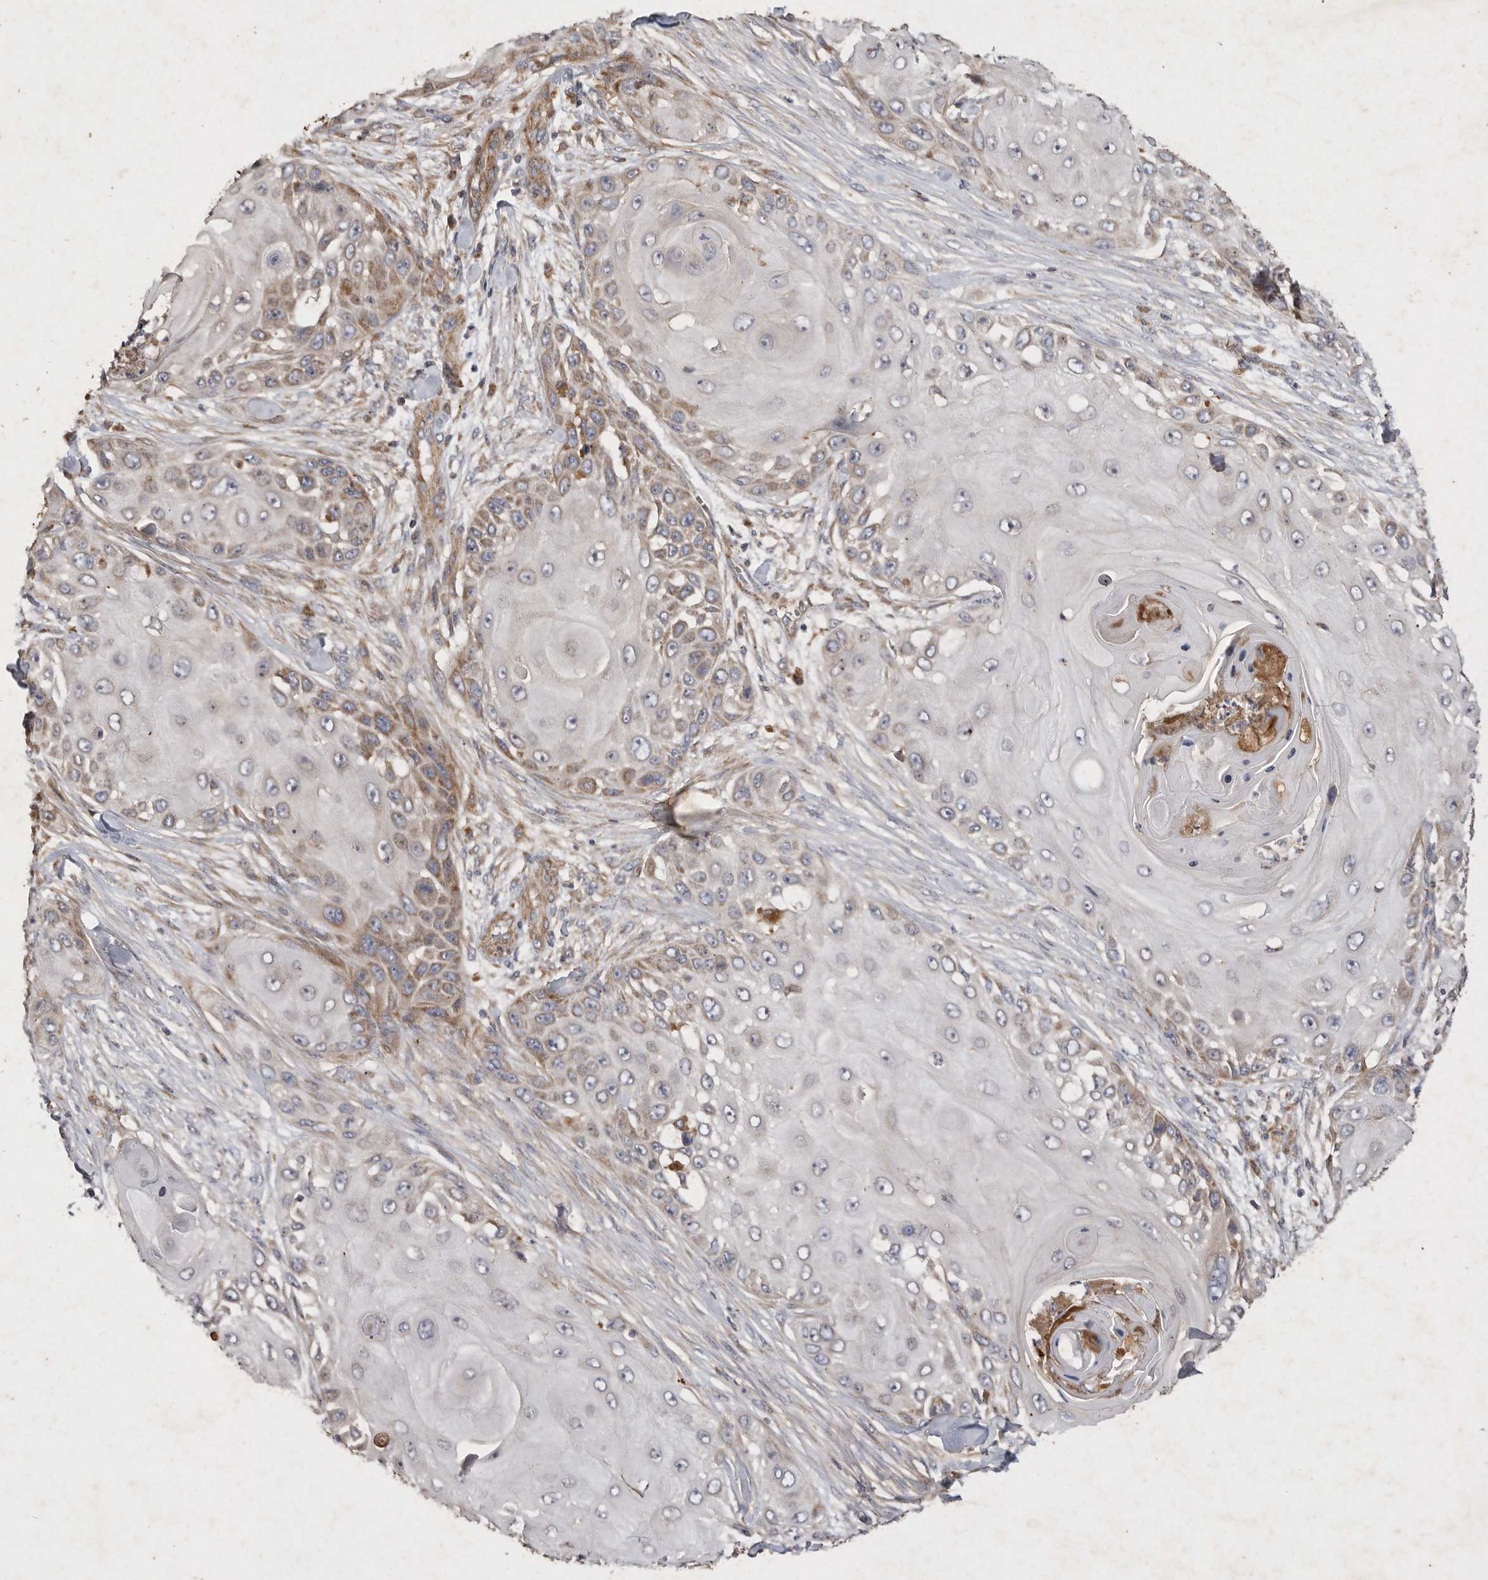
{"staining": {"intensity": "moderate", "quantity": "<25%", "location": "cytoplasmic/membranous"}, "tissue": "skin cancer", "cell_type": "Tumor cells", "image_type": "cancer", "snomed": [{"axis": "morphology", "description": "Squamous cell carcinoma, NOS"}, {"axis": "topography", "description": "Skin"}], "caption": "Human skin squamous cell carcinoma stained with a protein marker displays moderate staining in tumor cells.", "gene": "MRPL41", "patient": {"sex": "female", "age": 44}}